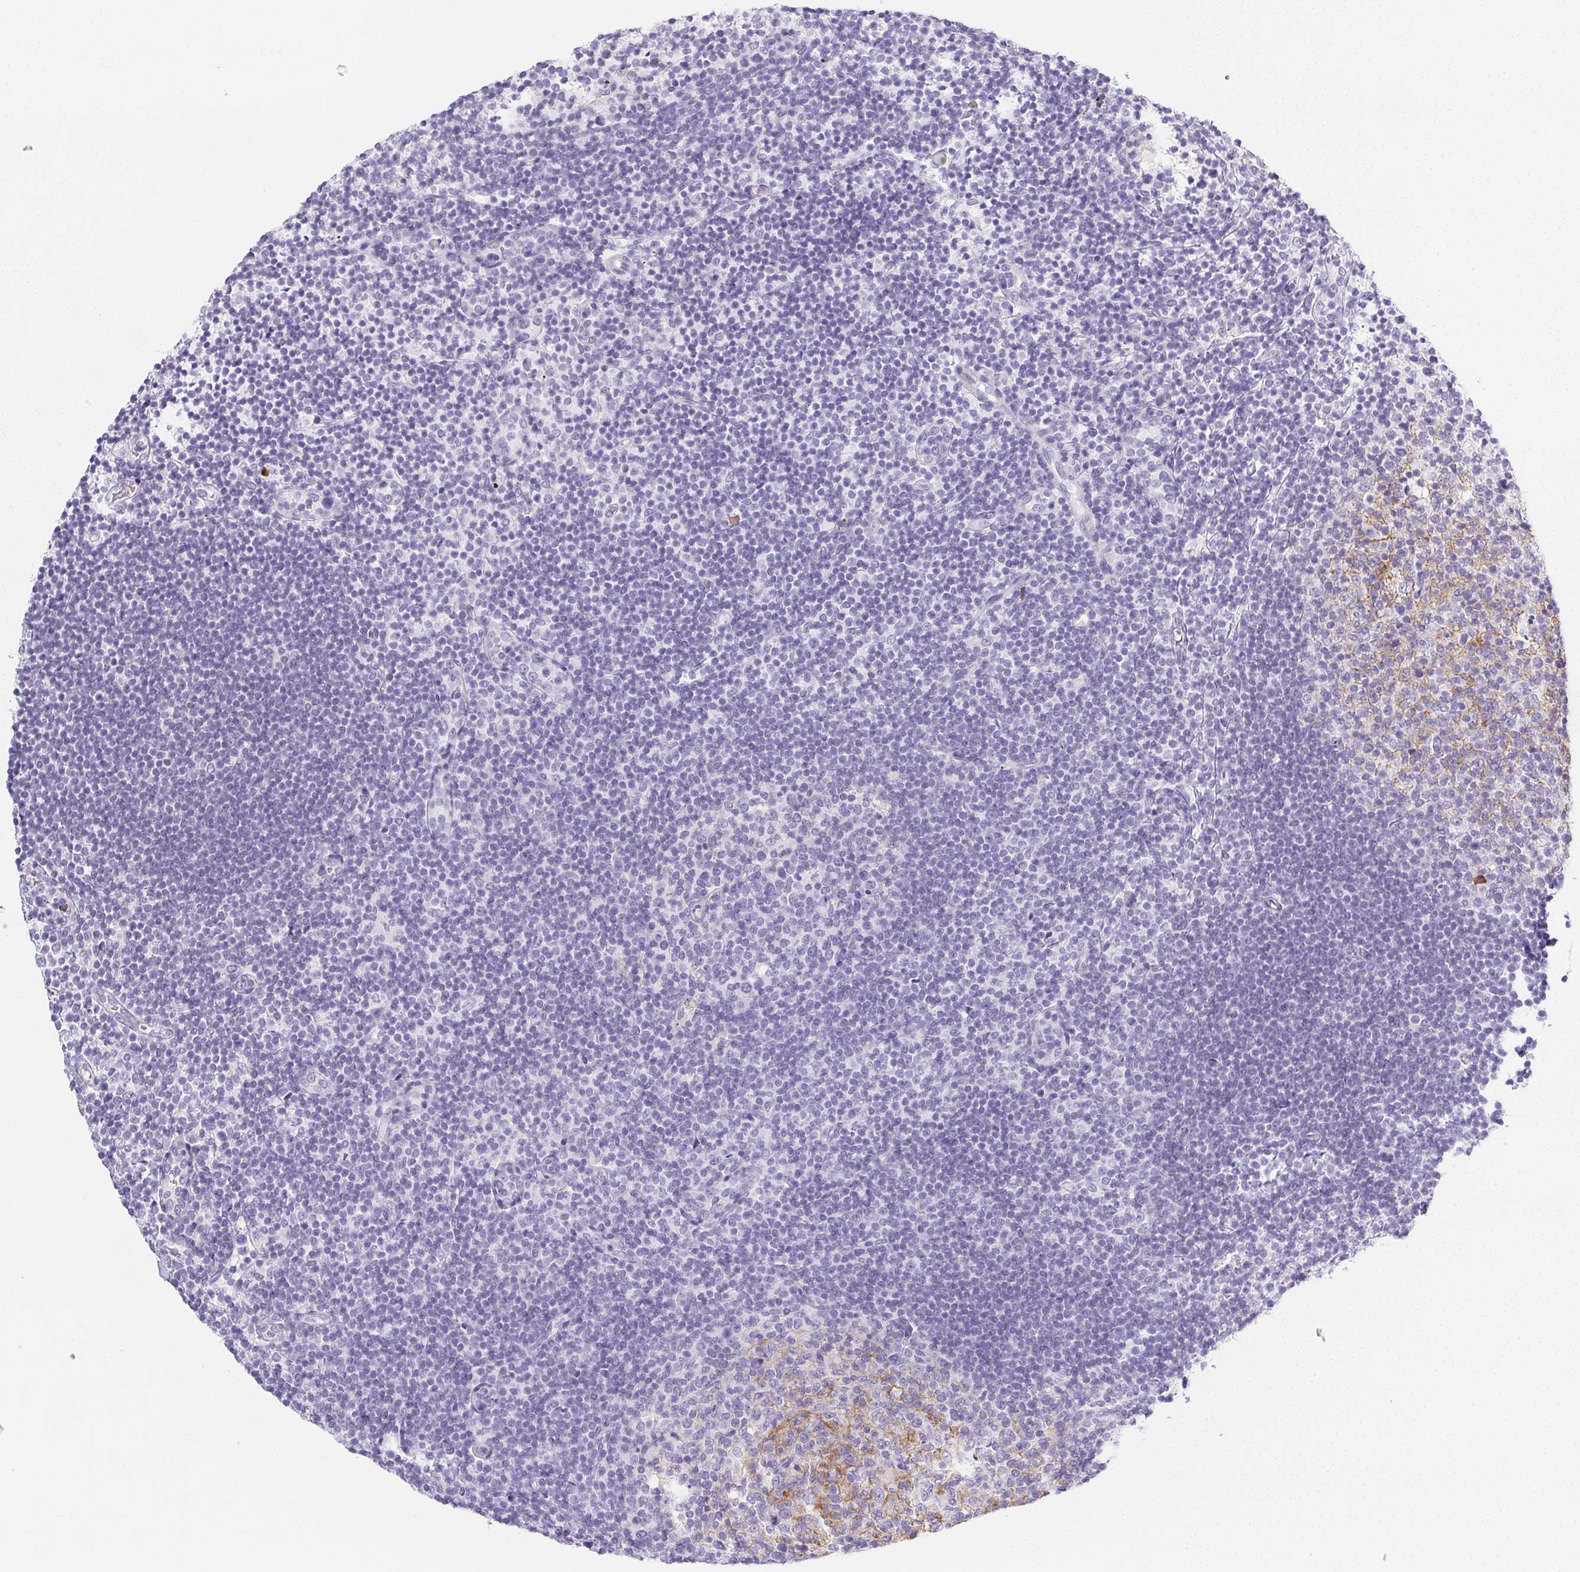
{"staining": {"intensity": "weak", "quantity": "<25%", "location": "cytoplasmic/membranous"}, "tissue": "tonsil", "cell_type": "Germinal center cells", "image_type": "normal", "snomed": [{"axis": "morphology", "description": "Normal tissue, NOS"}, {"axis": "topography", "description": "Tonsil"}], "caption": "Tonsil stained for a protein using IHC demonstrates no staining germinal center cells.", "gene": "VTN", "patient": {"sex": "female", "age": 10}}